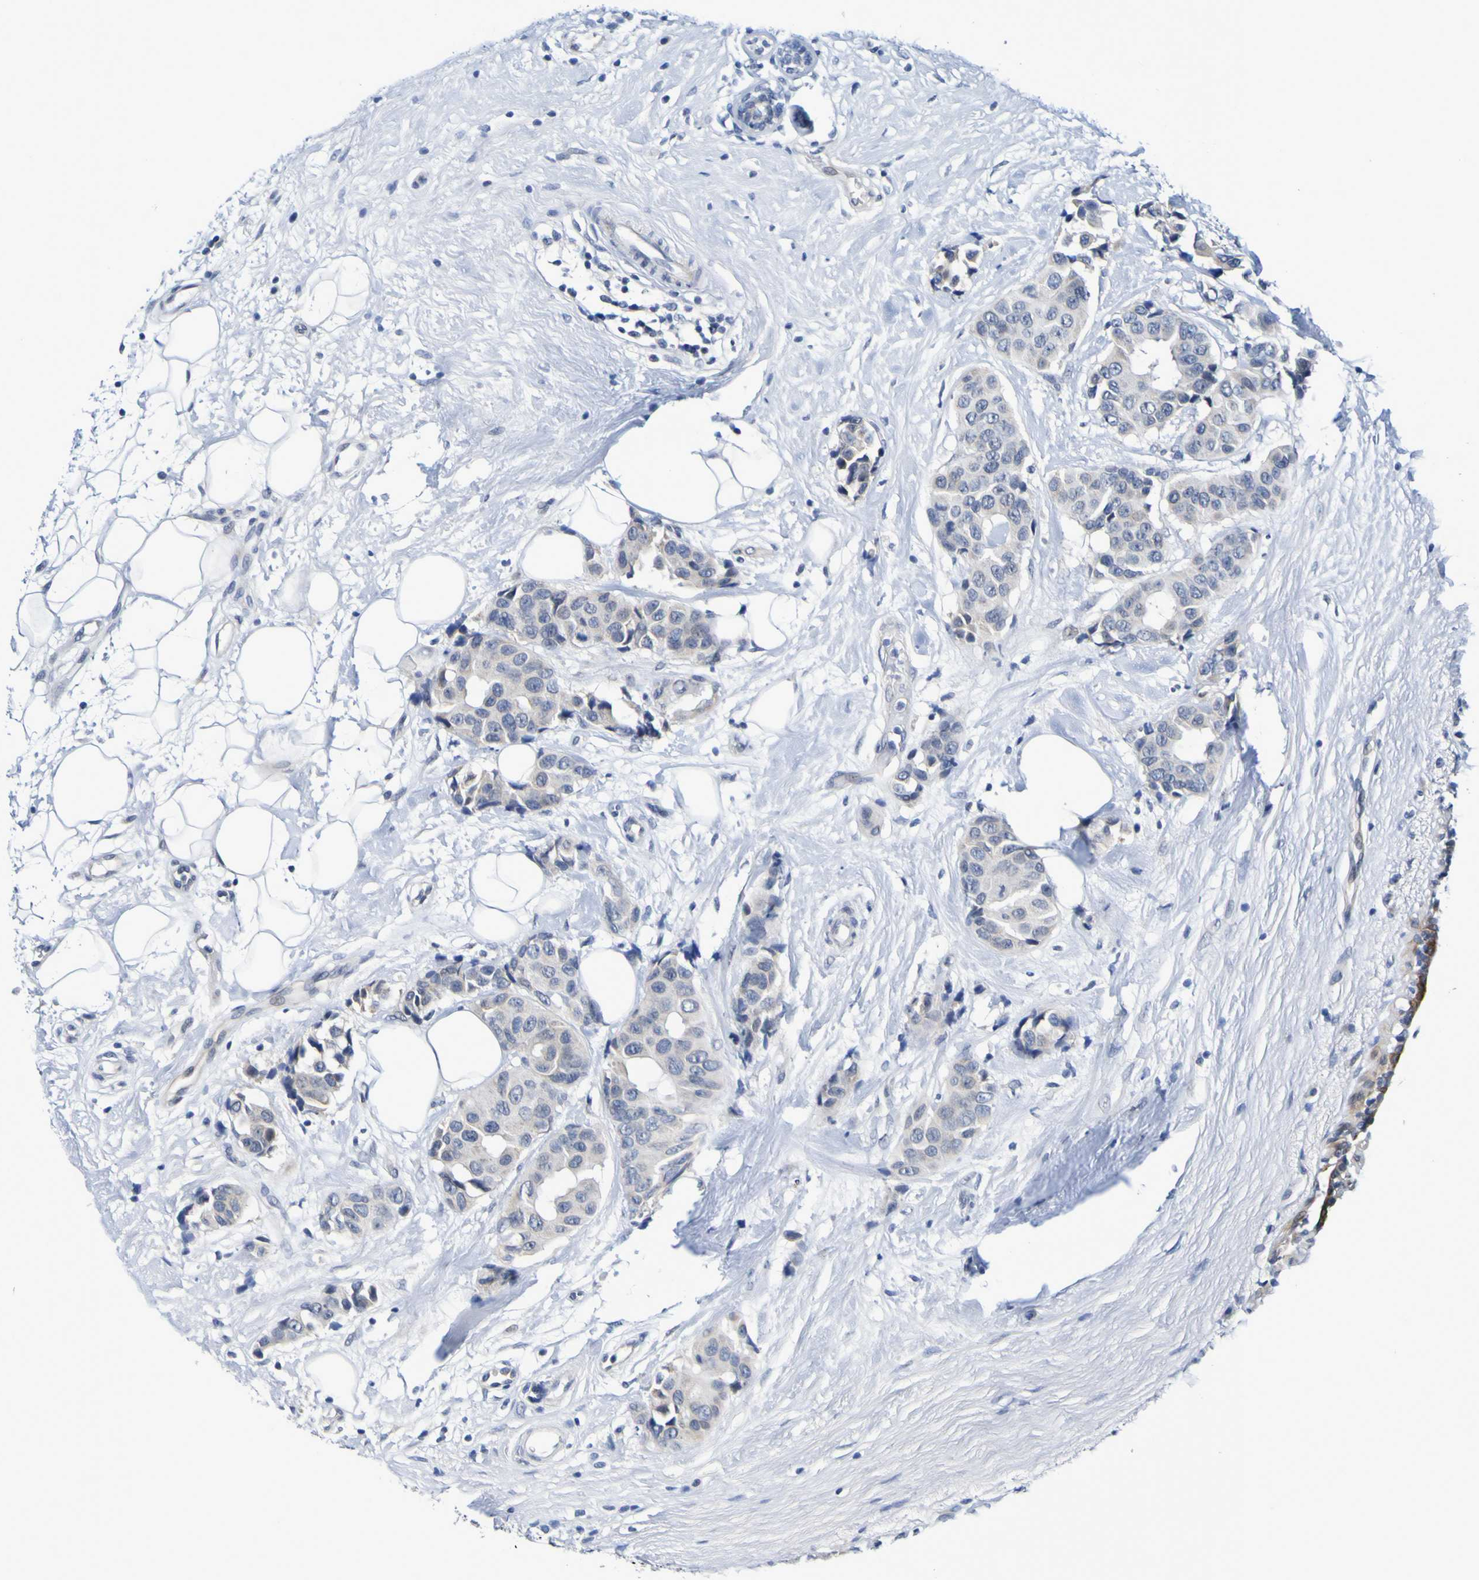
{"staining": {"intensity": "moderate", "quantity": "<25%", "location": "cytoplasmic/membranous"}, "tissue": "breast cancer", "cell_type": "Tumor cells", "image_type": "cancer", "snomed": [{"axis": "morphology", "description": "Normal tissue, NOS"}, {"axis": "morphology", "description": "Duct carcinoma"}, {"axis": "topography", "description": "Breast"}], "caption": "The histopathology image demonstrates immunohistochemical staining of breast invasive ductal carcinoma. There is moderate cytoplasmic/membranous staining is seen in about <25% of tumor cells. Using DAB (3,3'-diaminobenzidine) (brown) and hematoxylin (blue) stains, captured at high magnification using brightfield microscopy.", "gene": "VMA21", "patient": {"sex": "female", "age": 39}}